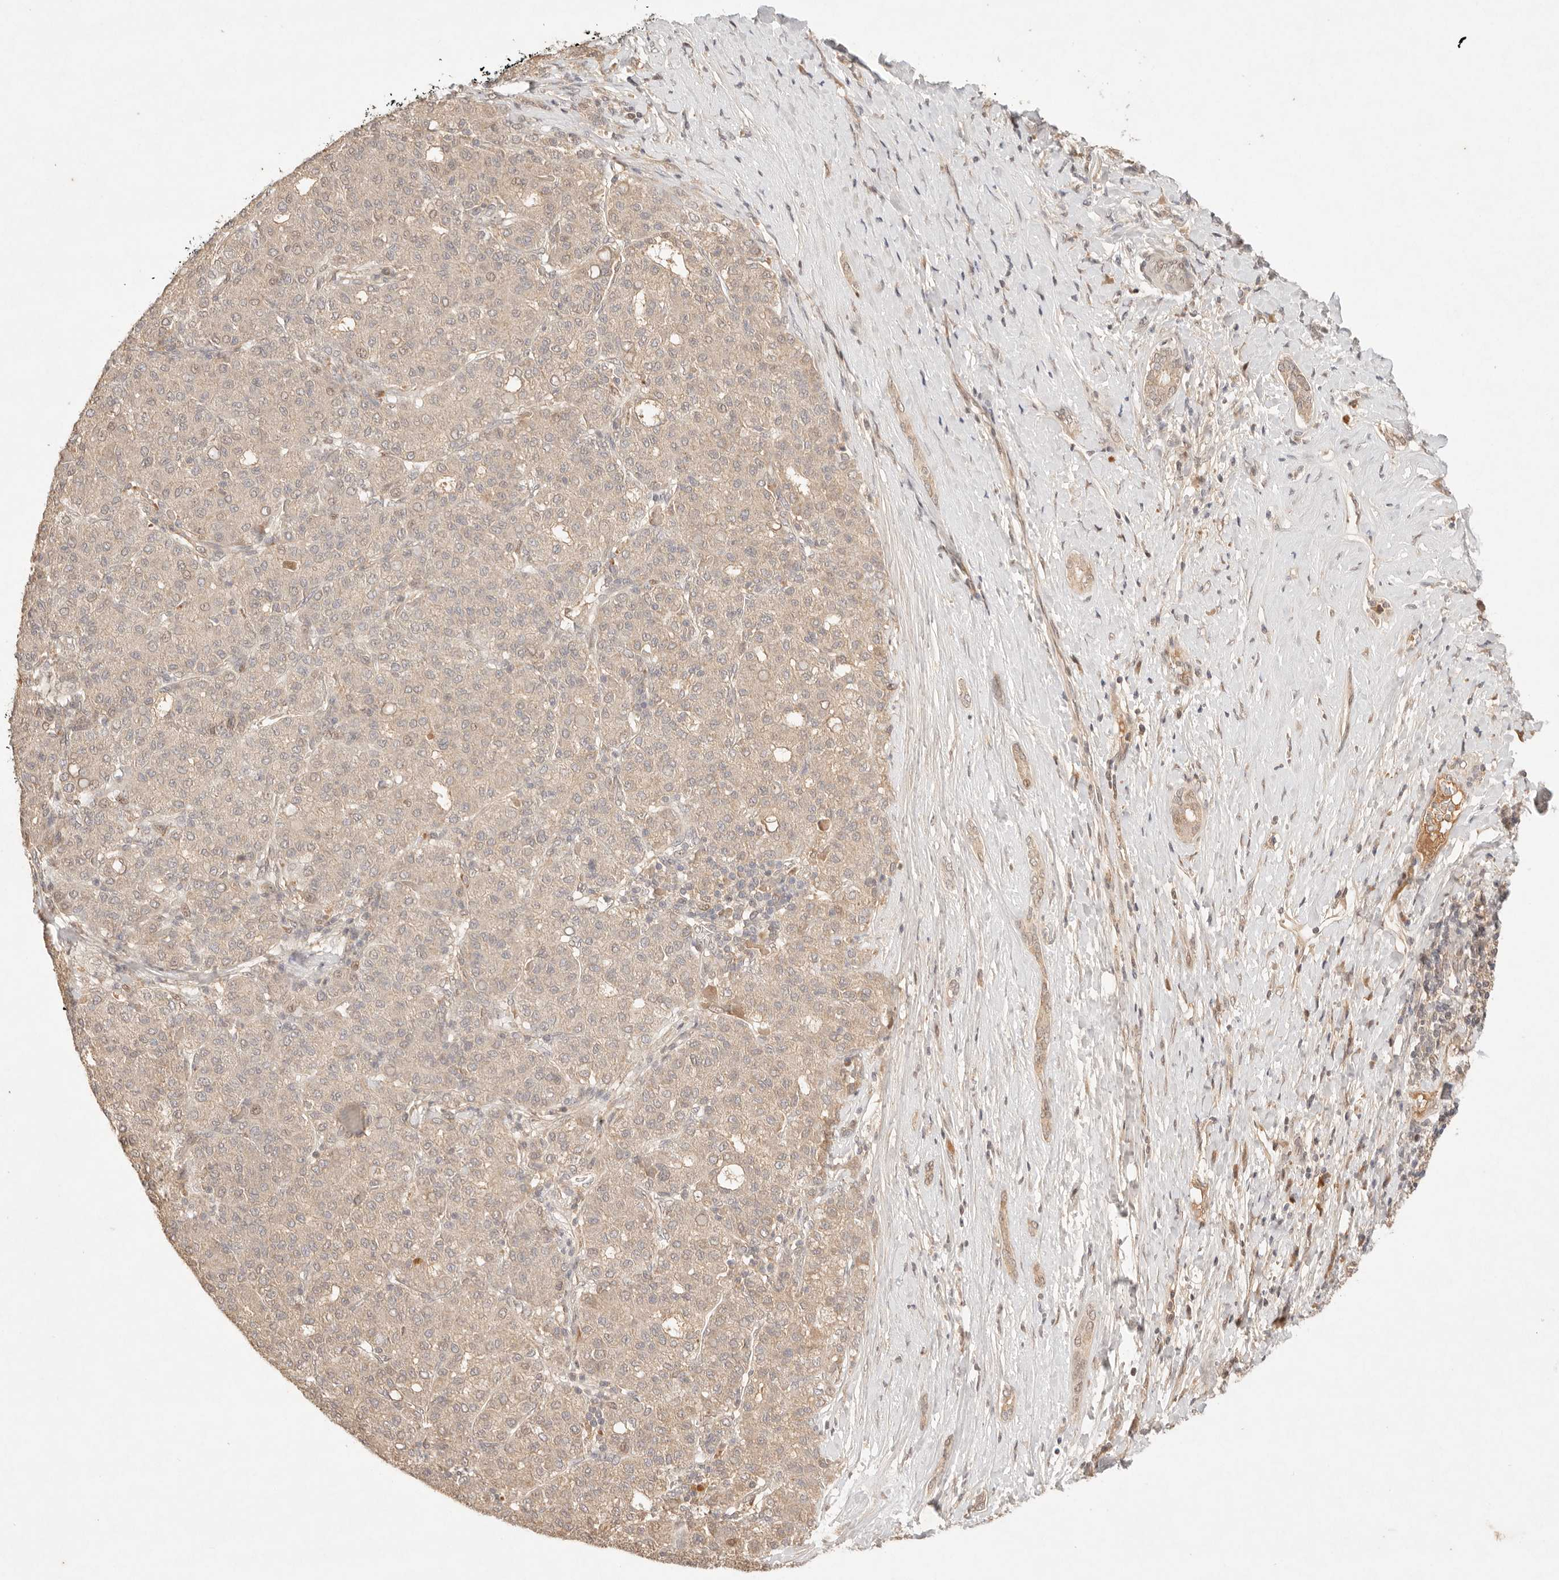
{"staining": {"intensity": "weak", "quantity": ">75%", "location": "cytoplasmic/membranous"}, "tissue": "liver cancer", "cell_type": "Tumor cells", "image_type": "cancer", "snomed": [{"axis": "morphology", "description": "Carcinoma, Hepatocellular, NOS"}, {"axis": "topography", "description": "Liver"}], "caption": "Liver hepatocellular carcinoma tissue shows weak cytoplasmic/membranous staining in approximately >75% of tumor cells, visualized by immunohistochemistry. (Brightfield microscopy of DAB IHC at high magnification).", "gene": "PHLDA3", "patient": {"sex": "male", "age": 65}}